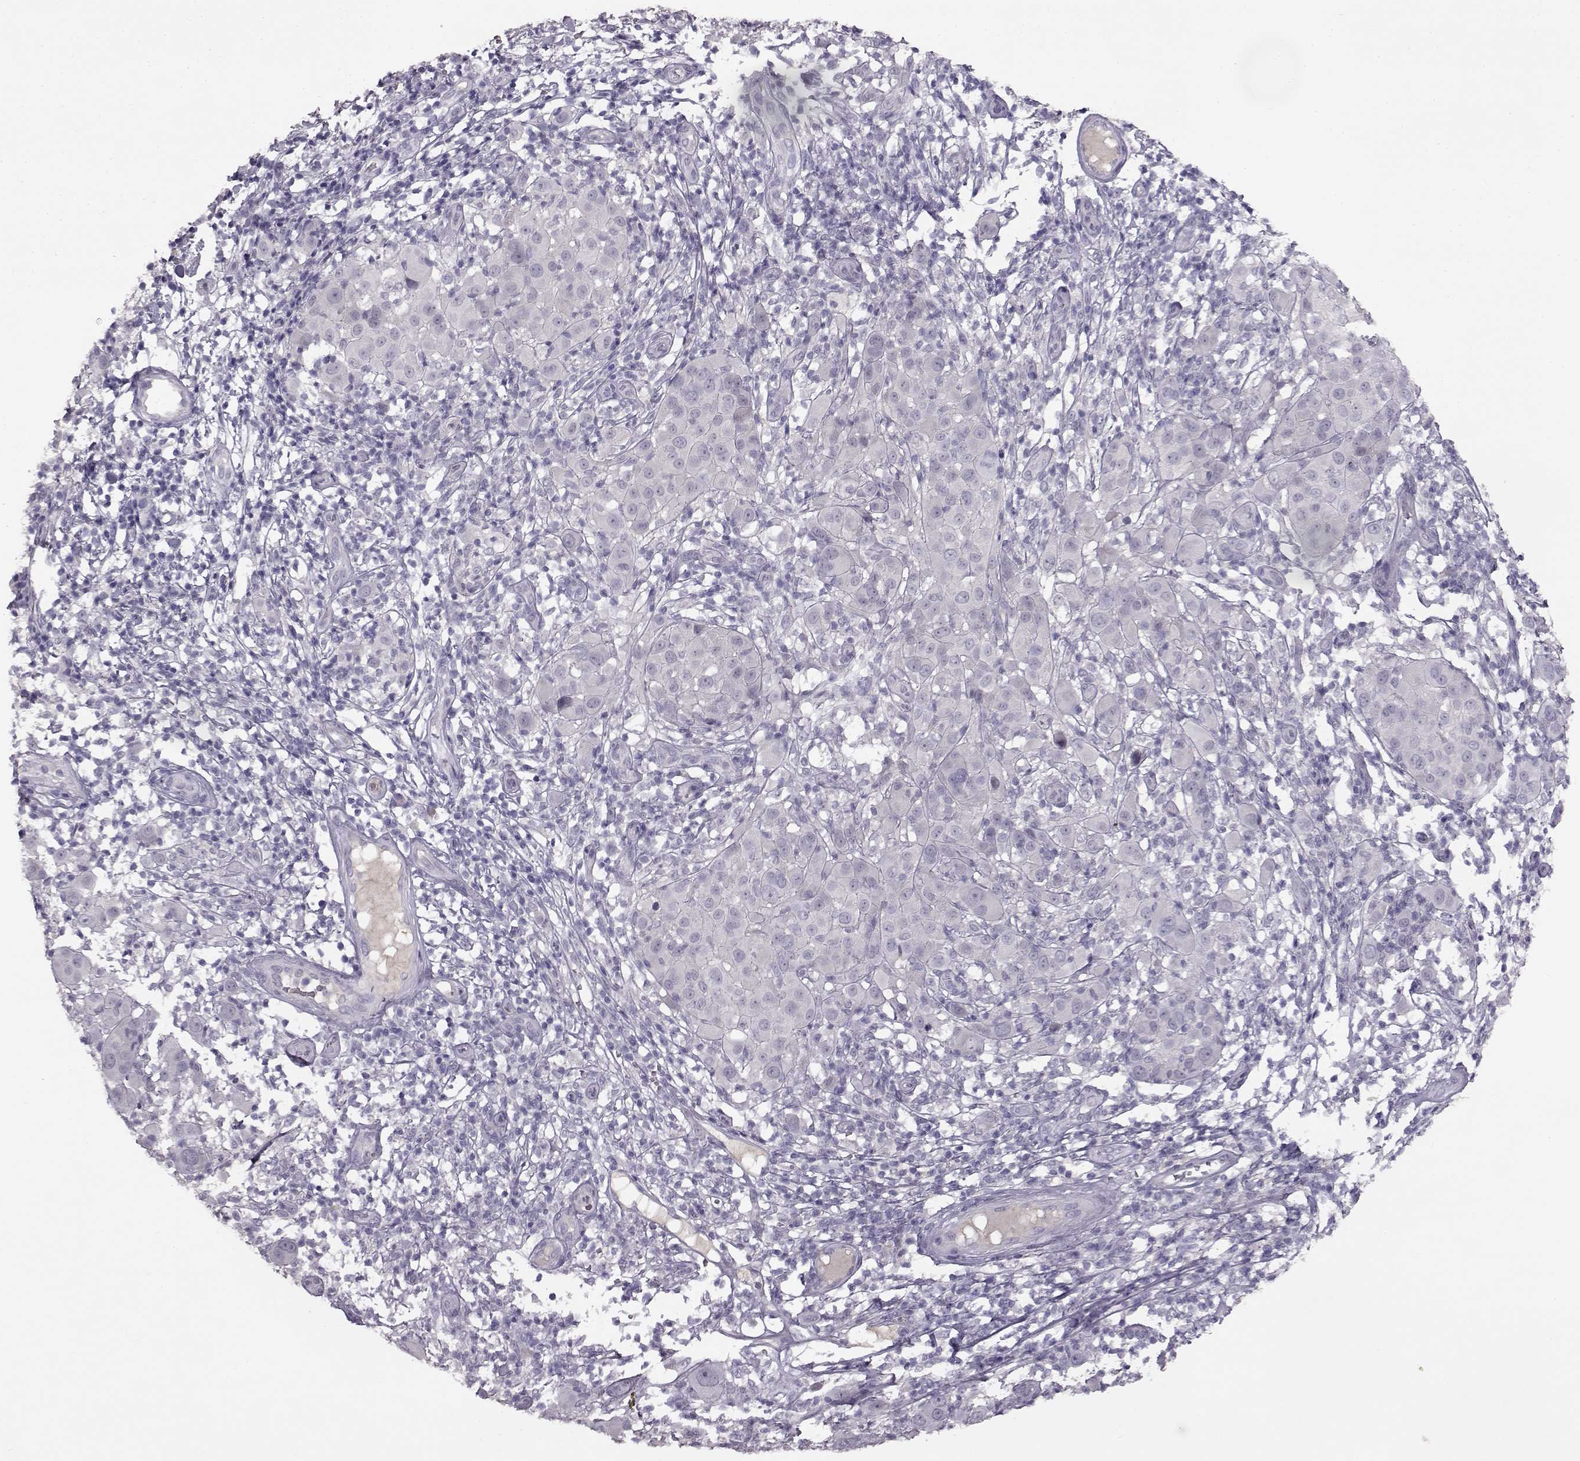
{"staining": {"intensity": "negative", "quantity": "none", "location": "none"}, "tissue": "melanoma", "cell_type": "Tumor cells", "image_type": "cancer", "snomed": [{"axis": "morphology", "description": "Malignant melanoma, NOS"}, {"axis": "topography", "description": "Skin"}], "caption": "Image shows no protein positivity in tumor cells of melanoma tissue. Brightfield microscopy of immunohistochemistry (IHC) stained with DAB (brown) and hematoxylin (blue), captured at high magnification.", "gene": "SPAG17", "patient": {"sex": "female", "age": 87}}